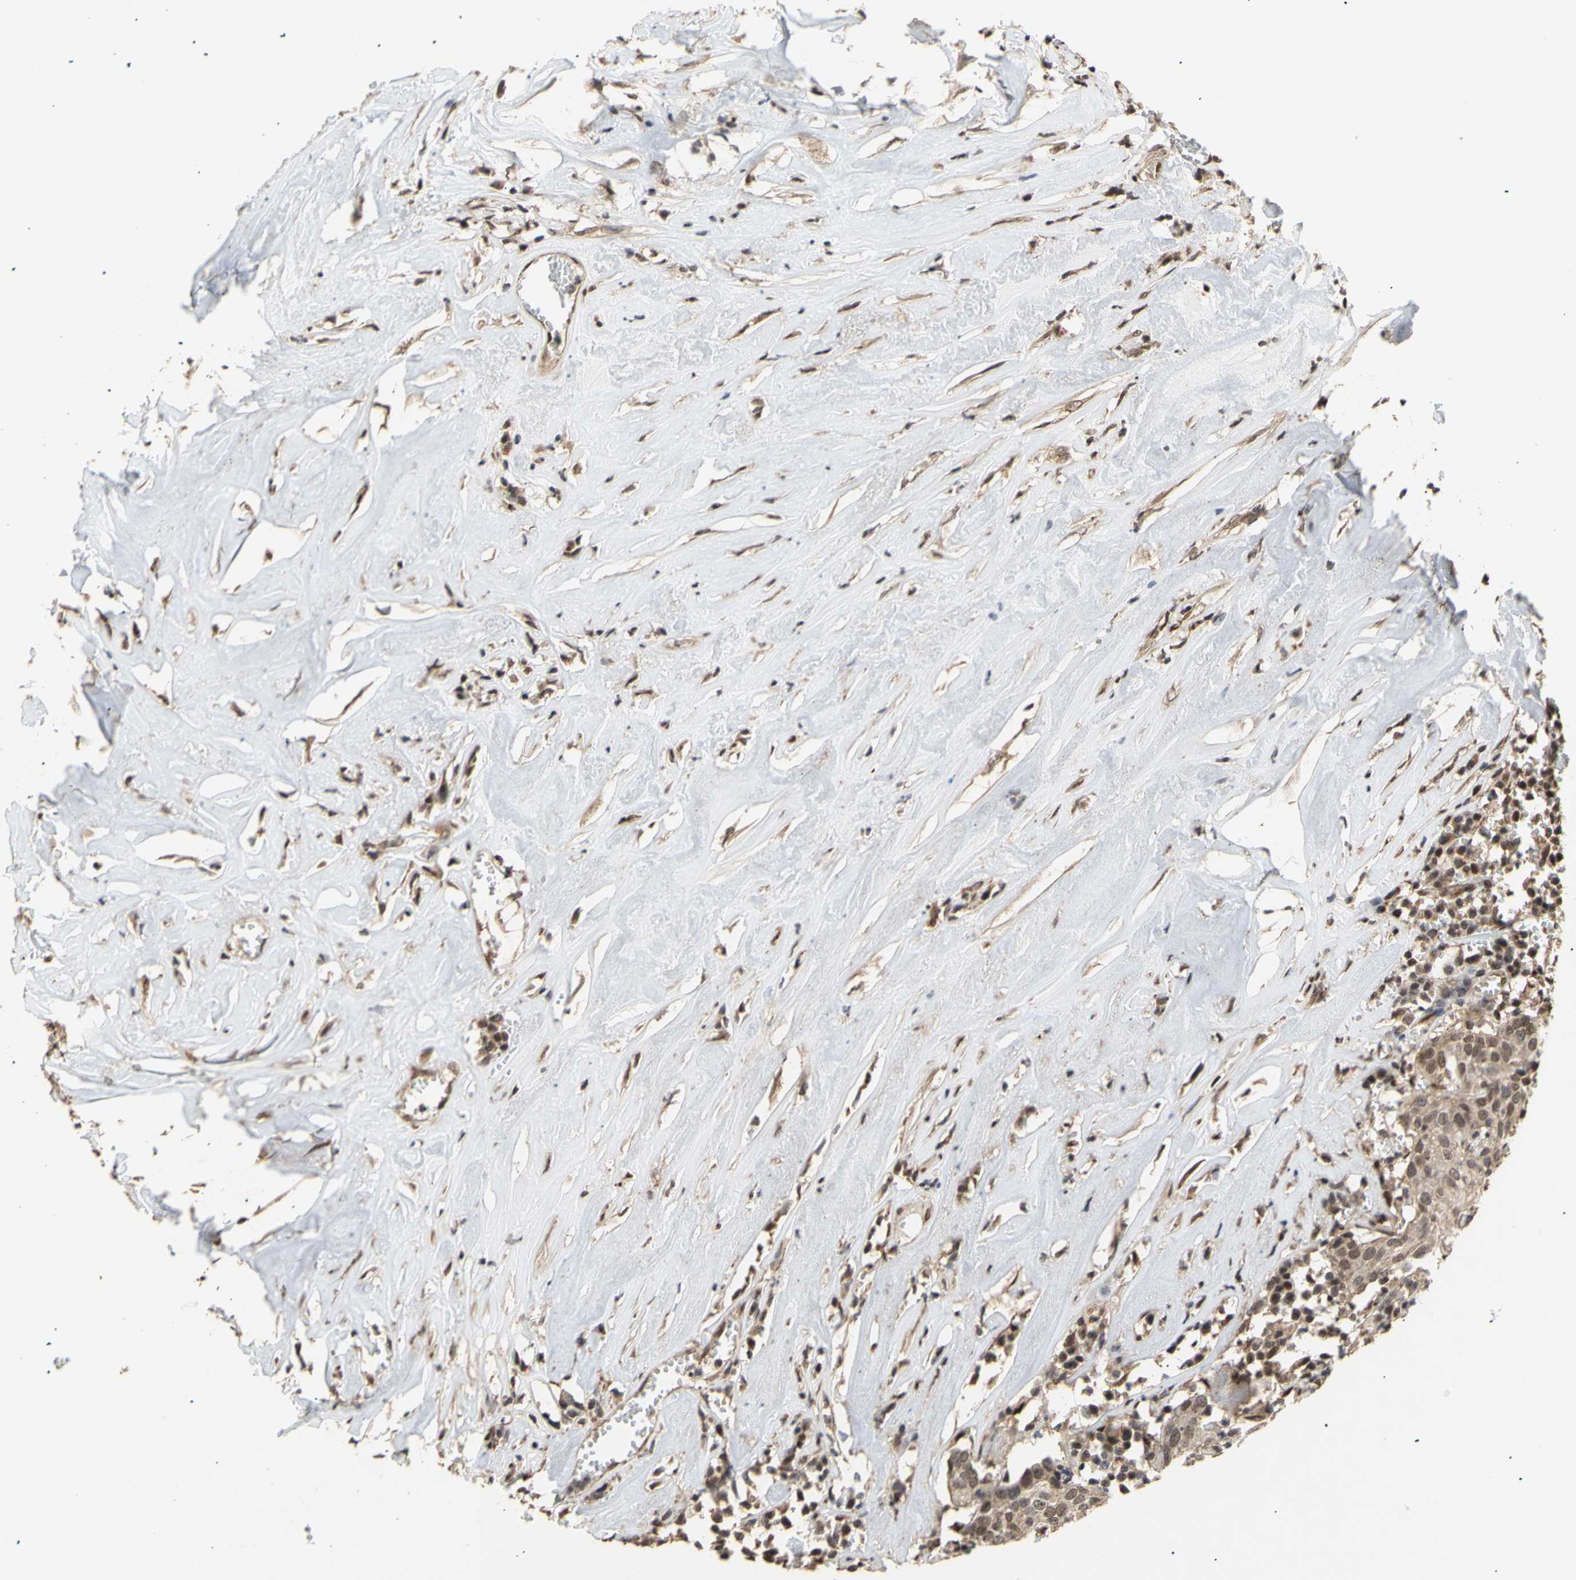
{"staining": {"intensity": "weak", "quantity": ">75%", "location": "cytoplasmic/membranous,nuclear"}, "tissue": "head and neck cancer", "cell_type": "Tumor cells", "image_type": "cancer", "snomed": [{"axis": "morphology", "description": "Adenocarcinoma, NOS"}, {"axis": "topography", "description": "Salivary gland"}, {"axis": "topography", "description": "Head-Neck"}], "caption": "This image demonstrates head and neck adenocarcinoma stained with immunohistochemistry (IHC) to label a protein in brown. The cytoplasmic/membranous and nuclear of tumor cells show weak positivity for the protein. Nuclei are counter-stained blue.", "gene": "GTF2E2", "patient": {"sex": "female", "age": 65}}